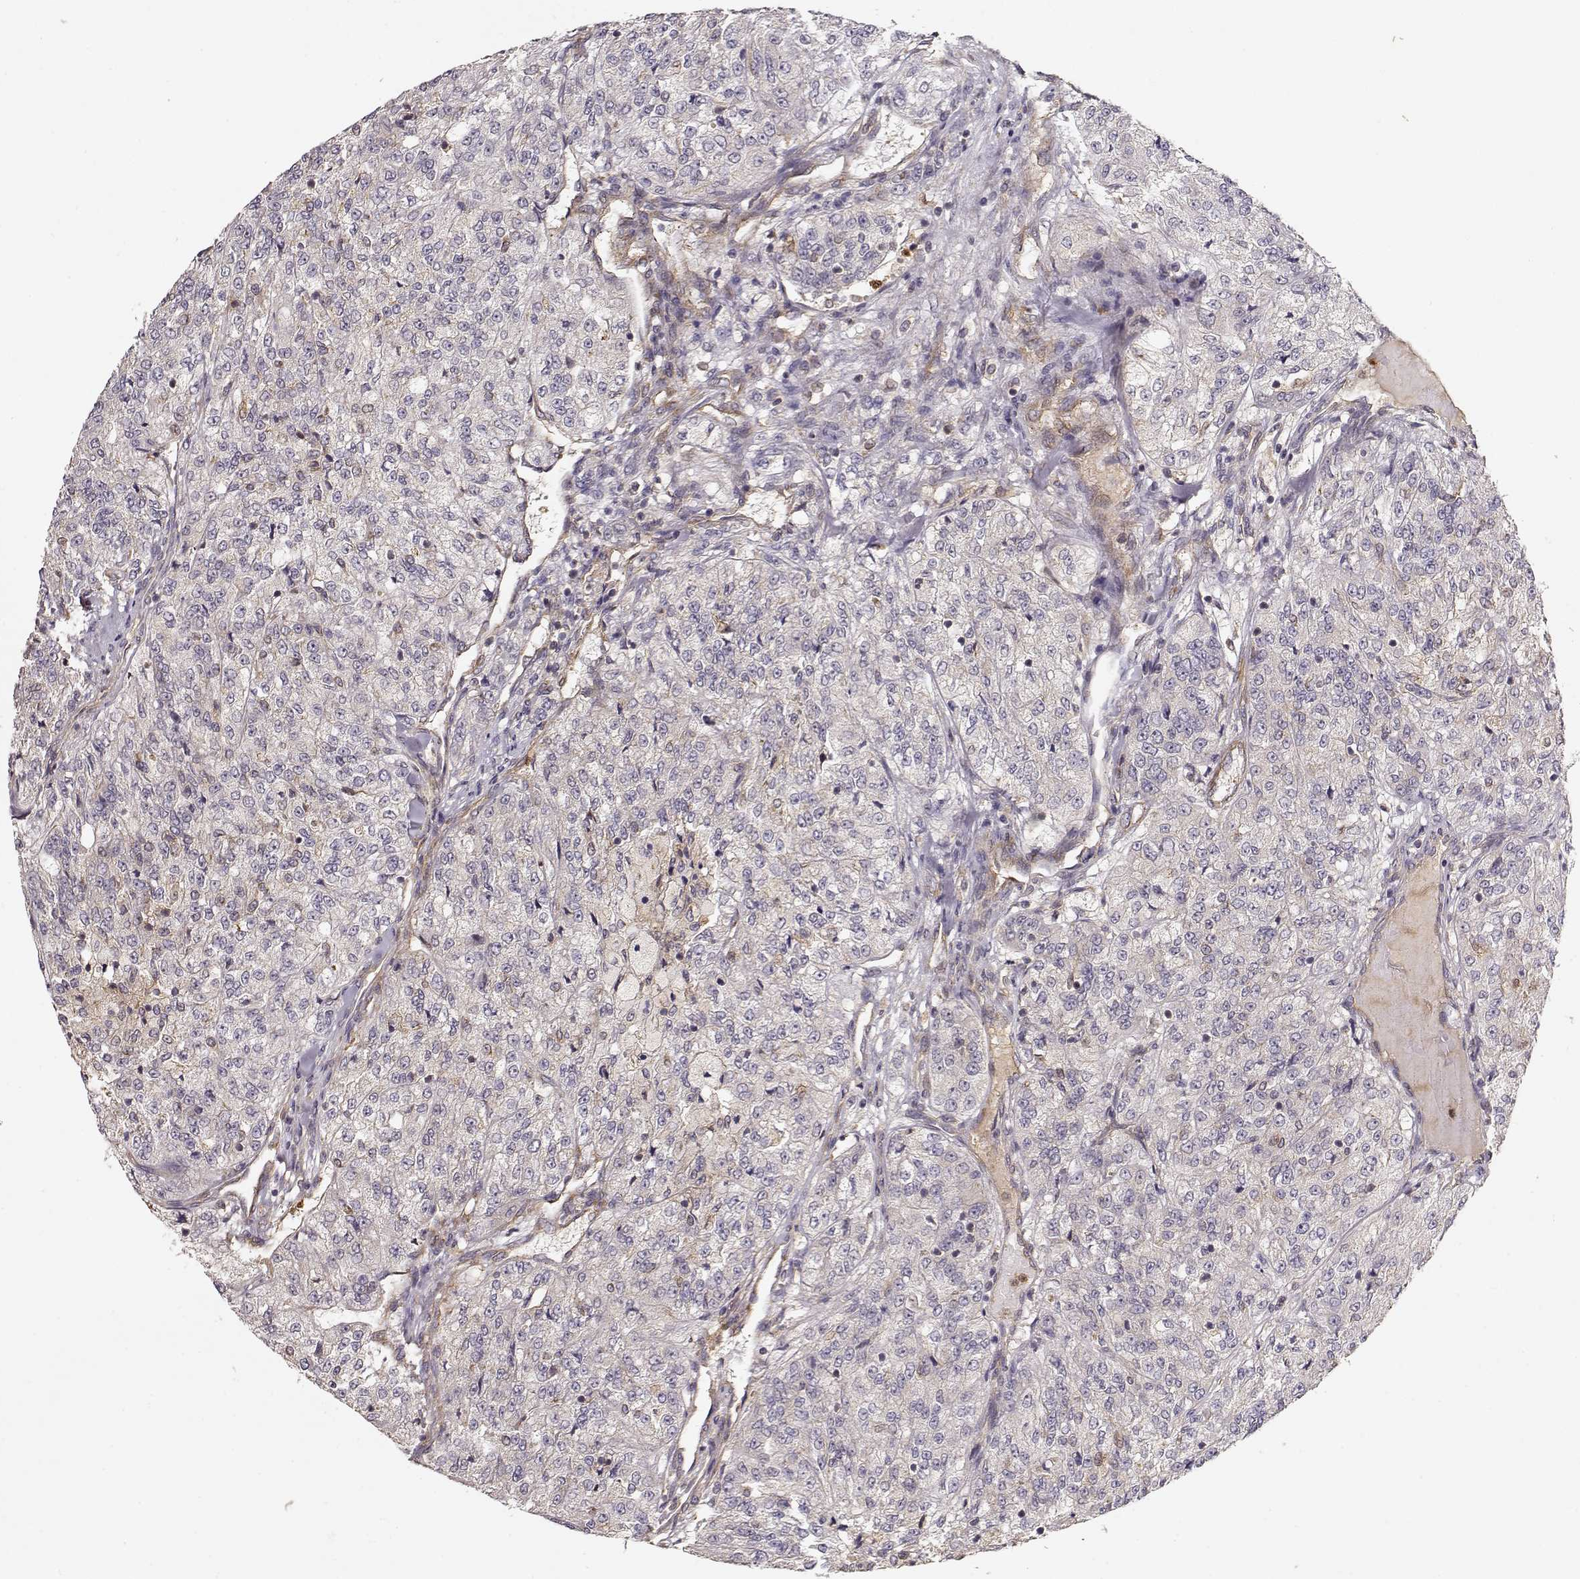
{"staining": {"intensity": "negative", "quantity": "none", "location": "none"}, "tissue": "renal cancer", "cell_type": "Tumor cells", "image_type": "cancer", "snomed": [{"axis": "morphology", "description": "Adenocarcinoma, NOS"}, {"axis": "topography", "description": "Kidney"}], "caption": "Protein analysis of adenocarcinoma (renal) reveals no significant expression in tumor cells. Brightfield microscopy of immunohistochemistry (IHC) stained with DAB (brown) and hematoxylin (blue), captured at high magnification.", "gene": "ARHGEF2", "patient": {"sex": "female", "age": 63}}